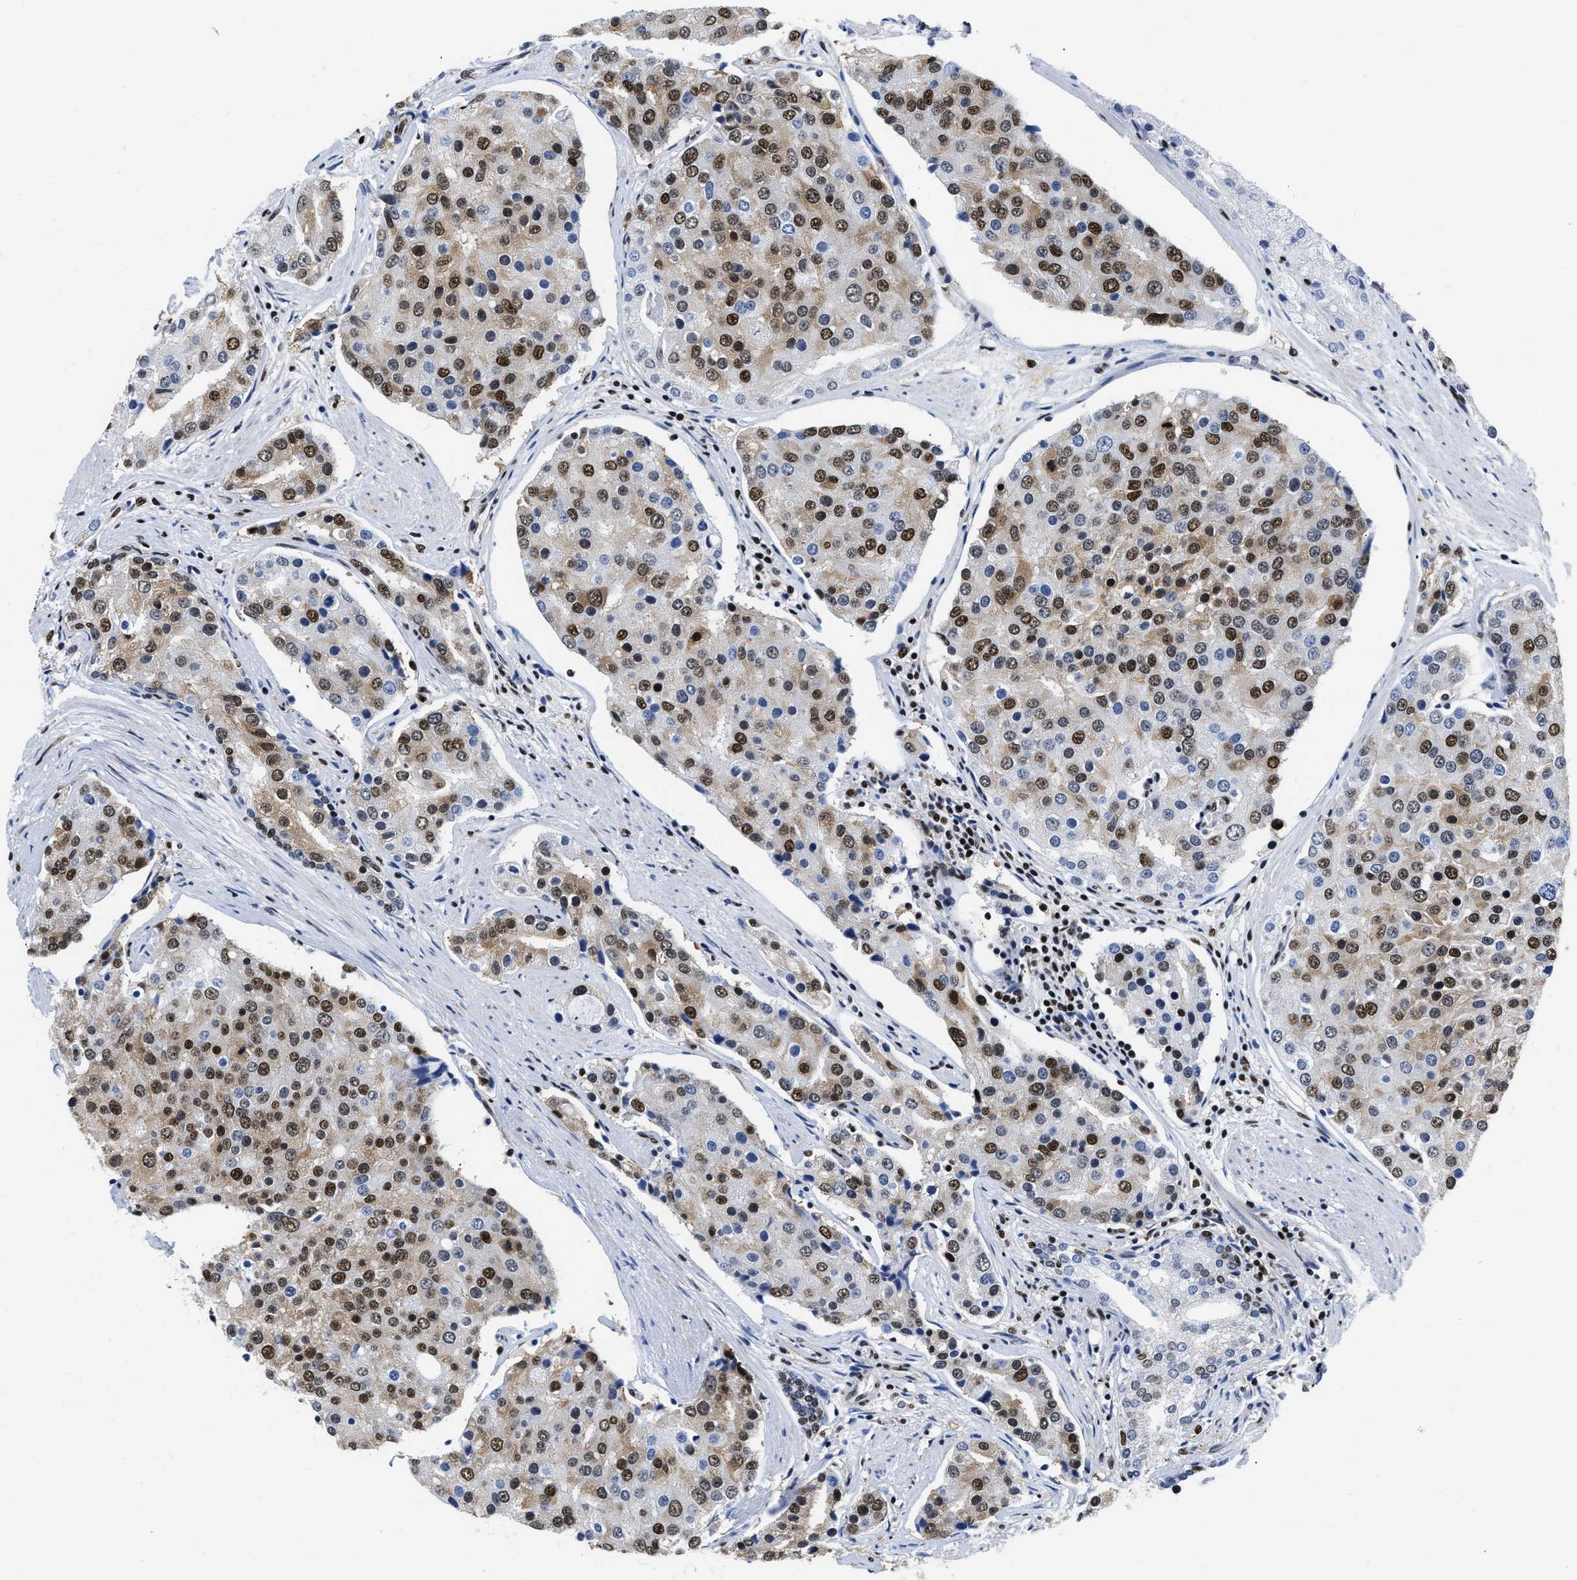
{"staining": {"intensity": "strong", "quantity": ">75%", "location": "nuclear"}, "tissue": "prostate cancer", "cell_type": "Tumor cells", "image_type": "cancer", "snomed": [{"axis": "morphology", "description": "Adenocarcinoma, High grade"}, {"axis": "topography", "description": "Prostate"}], "caption": "Protein staining demonstrates strong nuclear expression in about >75% of tumor cells in high-grade adenocarcinoma (prostate).", "gene": "CREB1", "patient": {"sex": "male", "age": 50}}